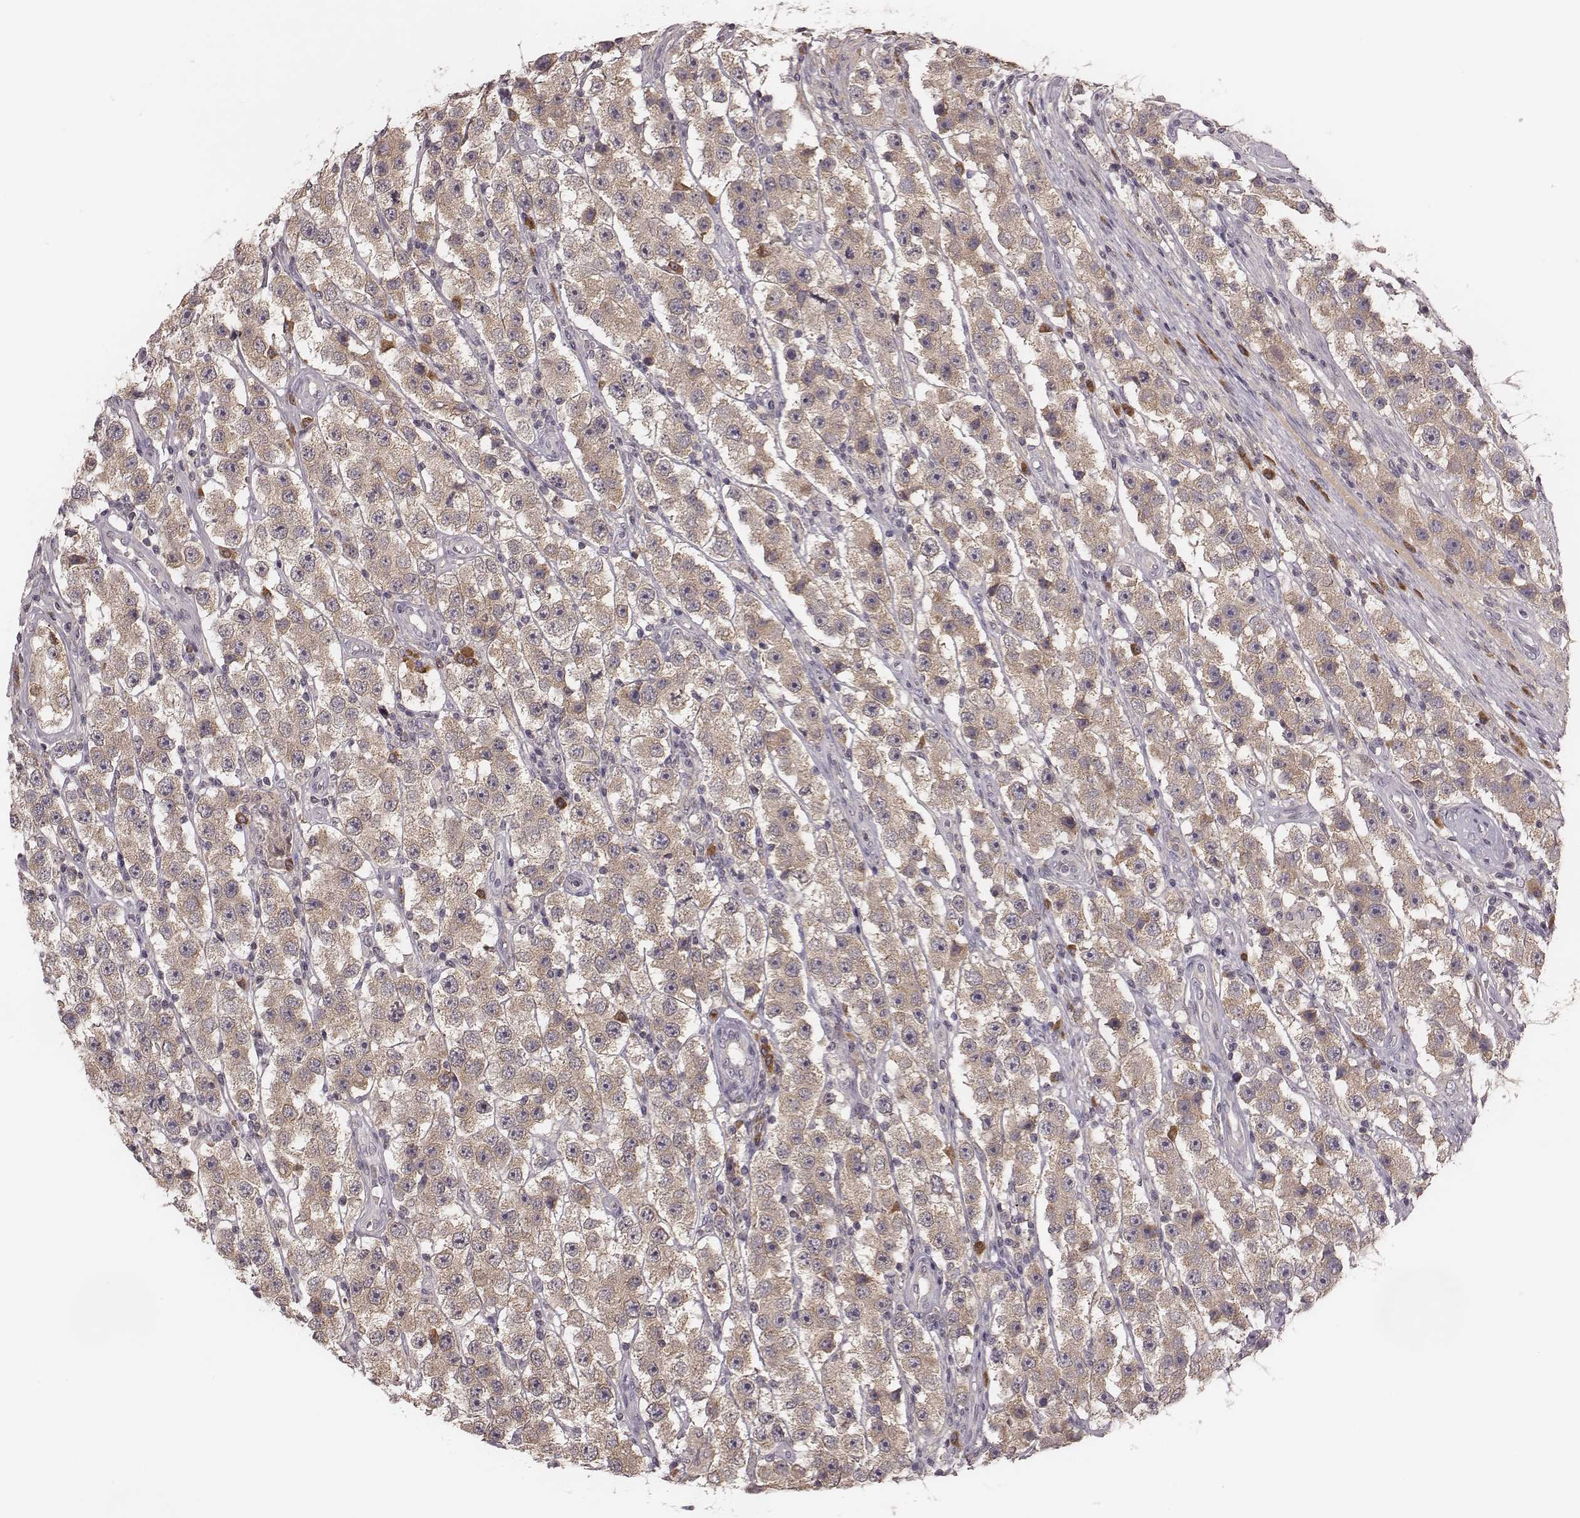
{"staining": {"intensity": "moderate", "quantity": ">75%", "location": "cytoplasmic/membranous"}, "tissue": "testis cancer", "cell_type": "Tumor cells", "image_type": "cancer", "snomed": [{"axis": "morphology", "description": "Seminoma, NOS"}, {"axis": "topography", "description": "Testis"}], "caption": "The photomicrograph displays a brown stain indicating the presence of a protein in the cytoplasmic/membranous of tumor cells in seminoma (testis). (DAB IHC with brightfield microscopy, high magnification).", "gene": "P2RX5", "patient": {"sex": "male", "age": 45}}